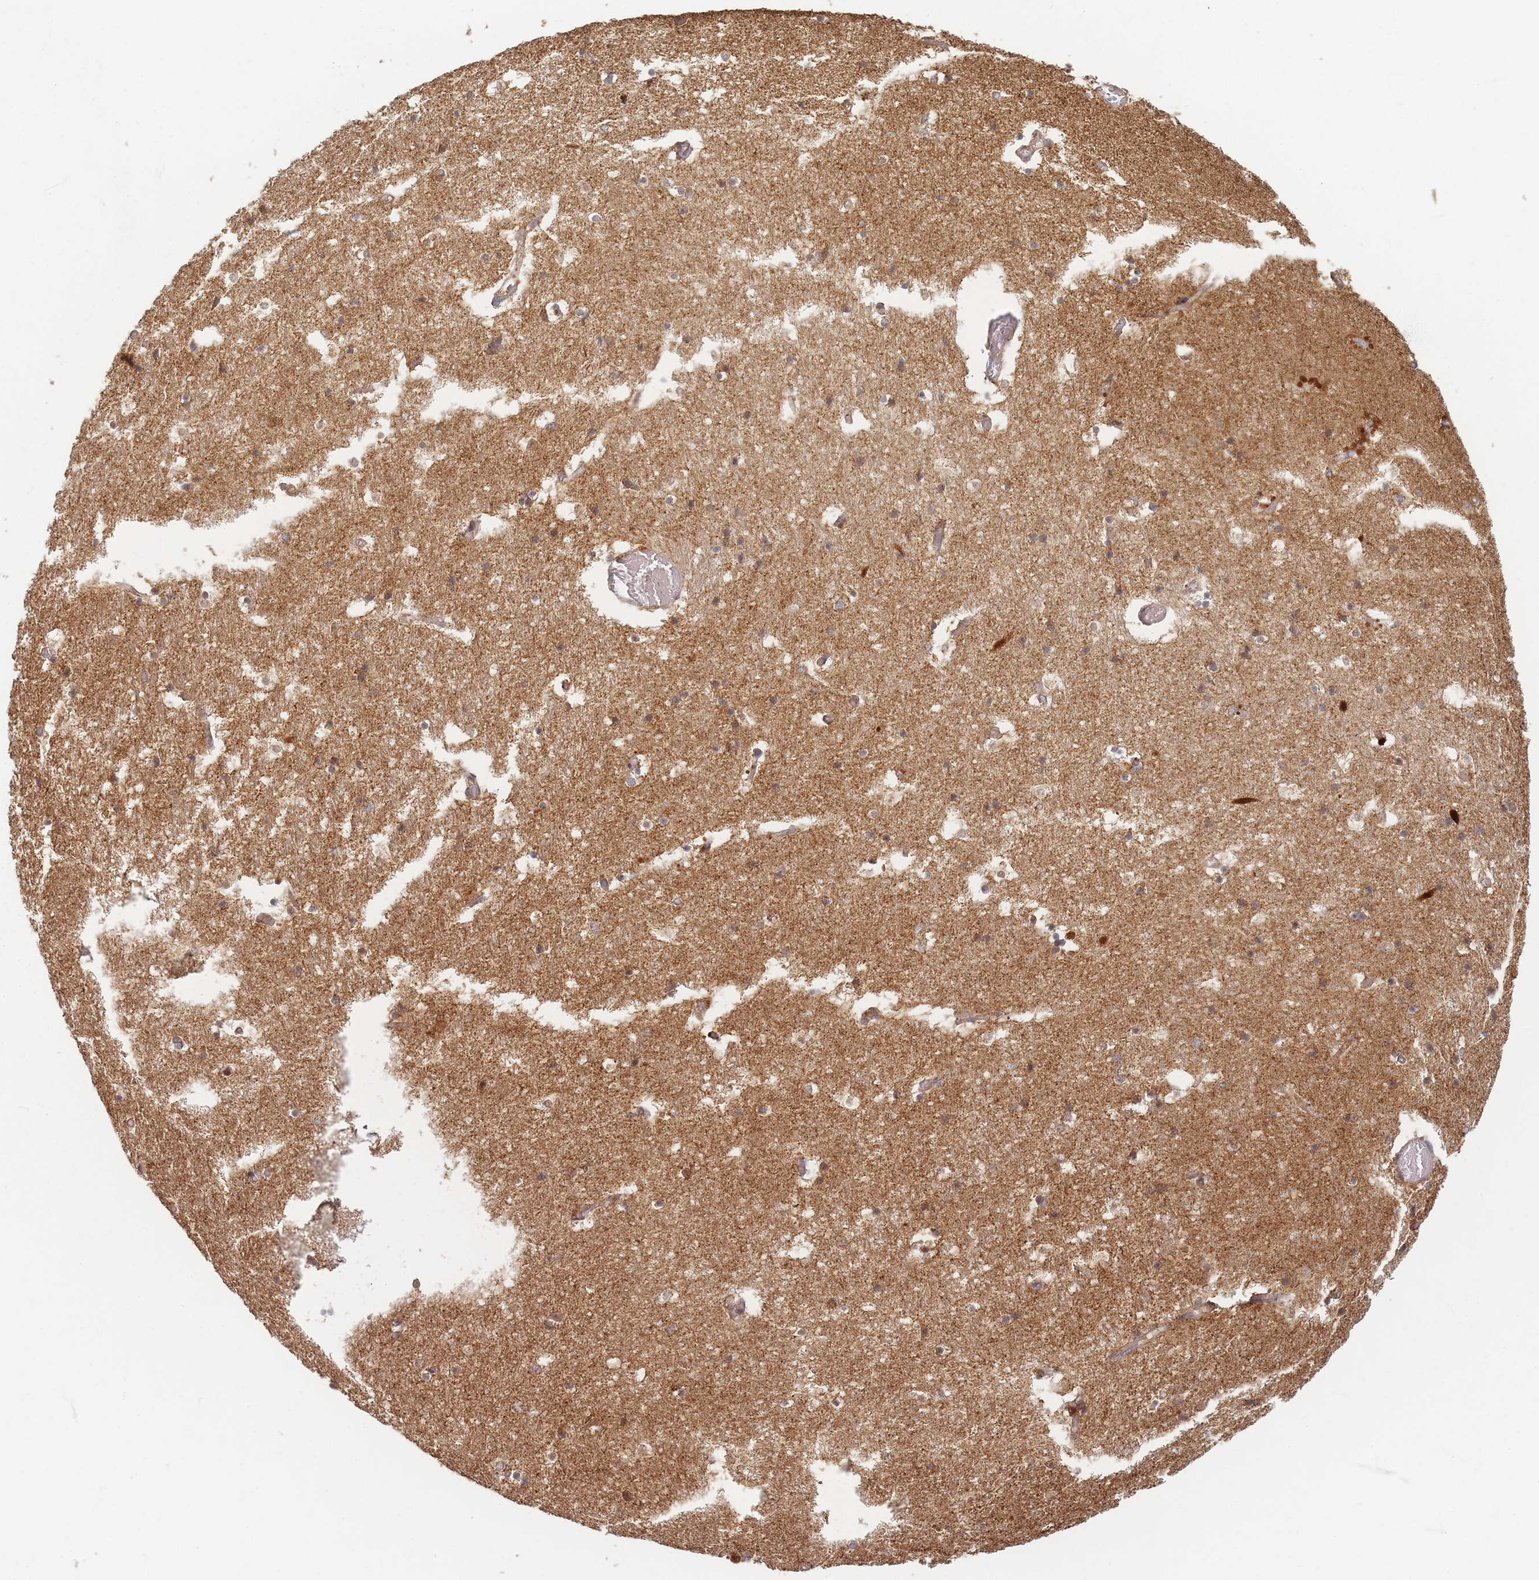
{"staining": {"intensity": "moderate", "quantity": "25%-75%", "location": "cytoplasmic/membranous"}, "tissue": "hippocampus", "cell_type": "Glial cells", "image_type": "normal", "snomed": [{"axis": "morphology", "description": "Normal tissue, NOS"}, {"axis": "topography", "description": "Hippocampus"}], "caption": "The photomicrograph displays staining of normal hippocampus, revealing moderate cytoplasmic/membranous protein expression (brown color) within glial cells. Using DAB (3,3'-diaminobenzidine) (brown) and hematoxylin (blue) stains, captured at high magnification using brightfield microscopy.", "gene": "RADX", "patient": {"sex": "female", "age": 52}}